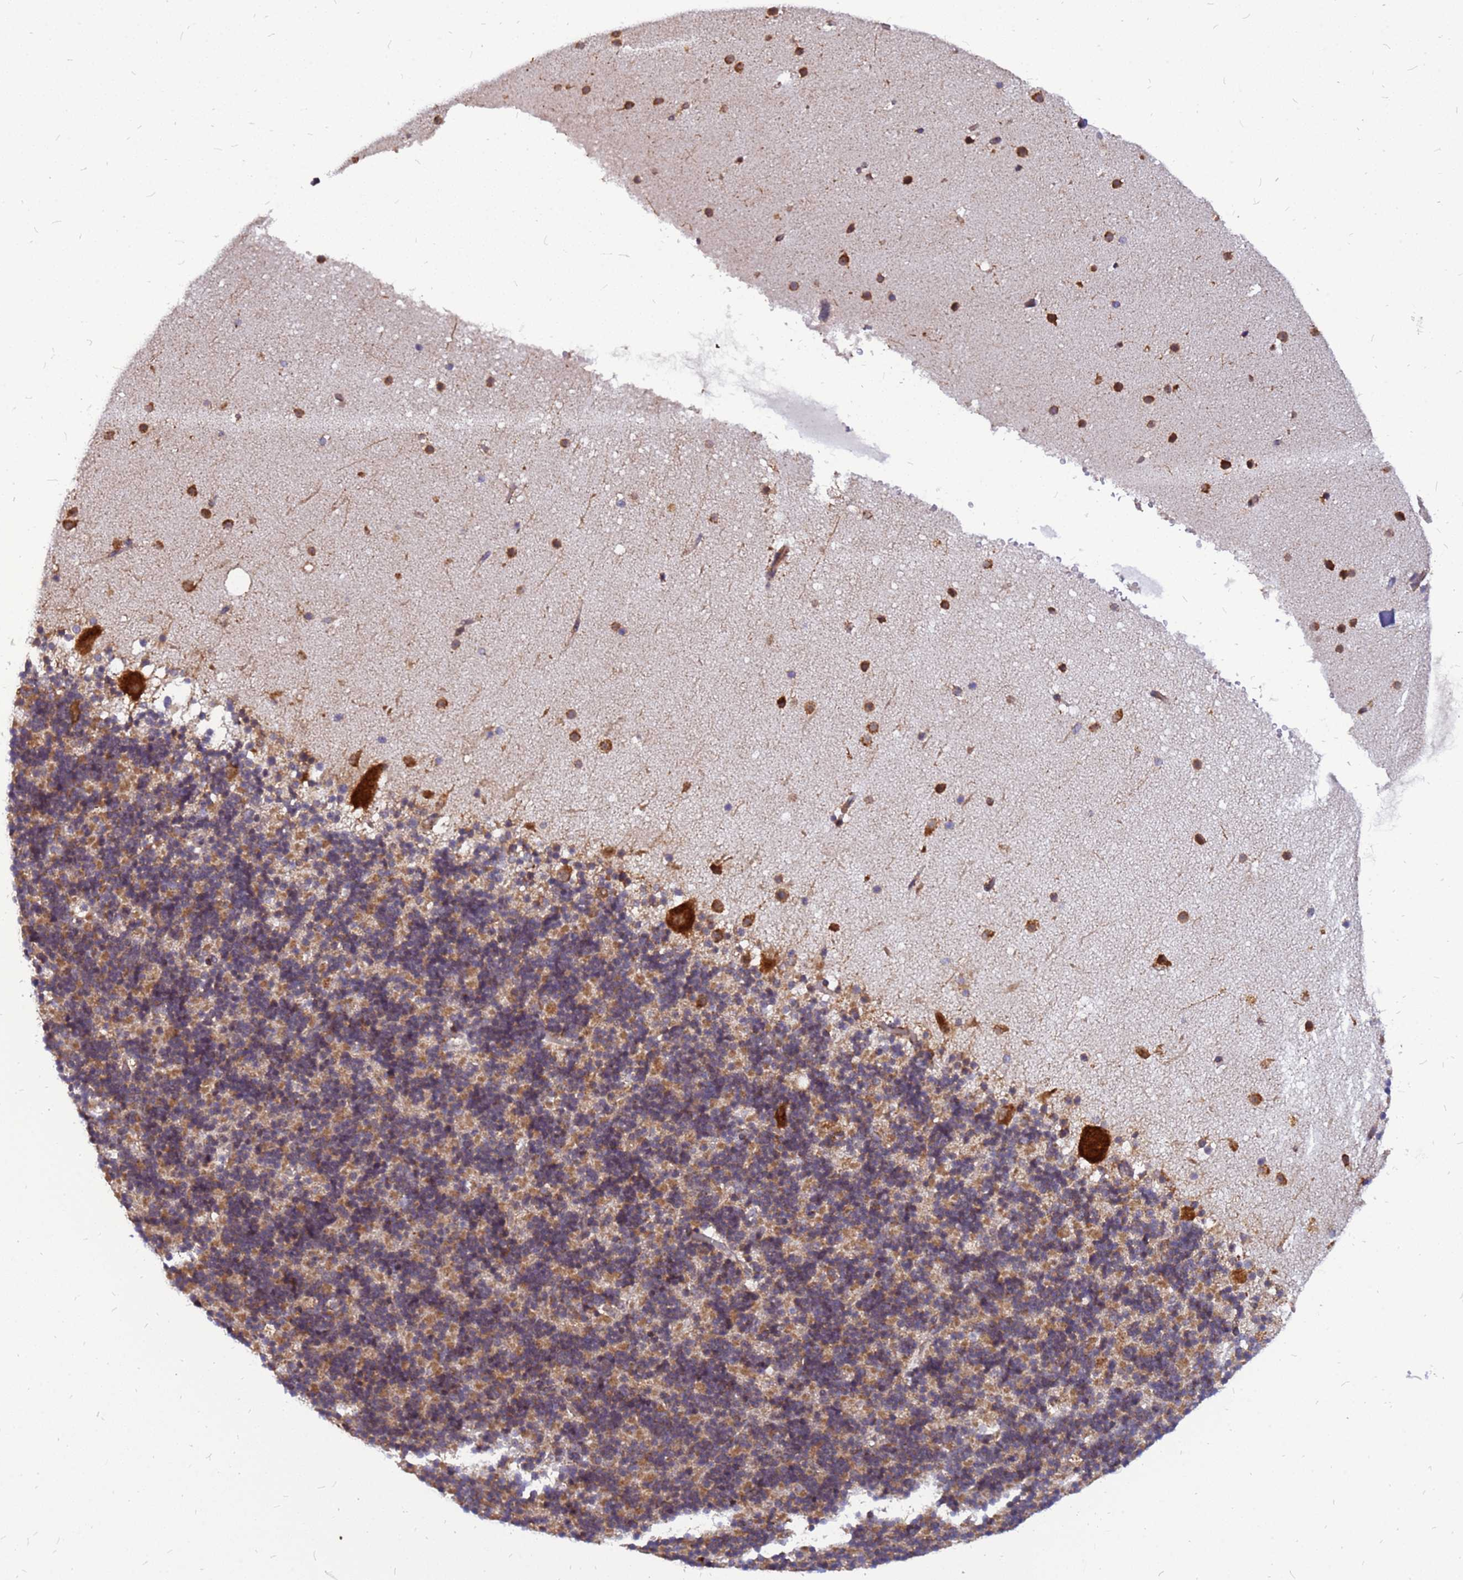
{"staining": {"intensity": "moderate", "quantity": "25%-75%", "location": "cytoplasmic/membranous"}, "tissue": "cerebellum", "cell_type": "Cells in granular layer", "image_type": "normal", "snomed": [{"axis": "morphology", "description": "Normal tissue, NOS"}, {"axis": "topography", "description": "Cerebellum"}], "caption": "Immunohistochemistry (DAB (3,3'-diaminobenzidine)) staining of benign cerebellum reveals moderate cytoplasmic/membranous protein expression in about 25%-75% of cells in granular layer. (DAB (3,3'-diaminobenzidine) = brown stain, brightfield microscopy at high magnification).", "gene": "RPL8", "patient": {"sex": "male", "age": 57}}